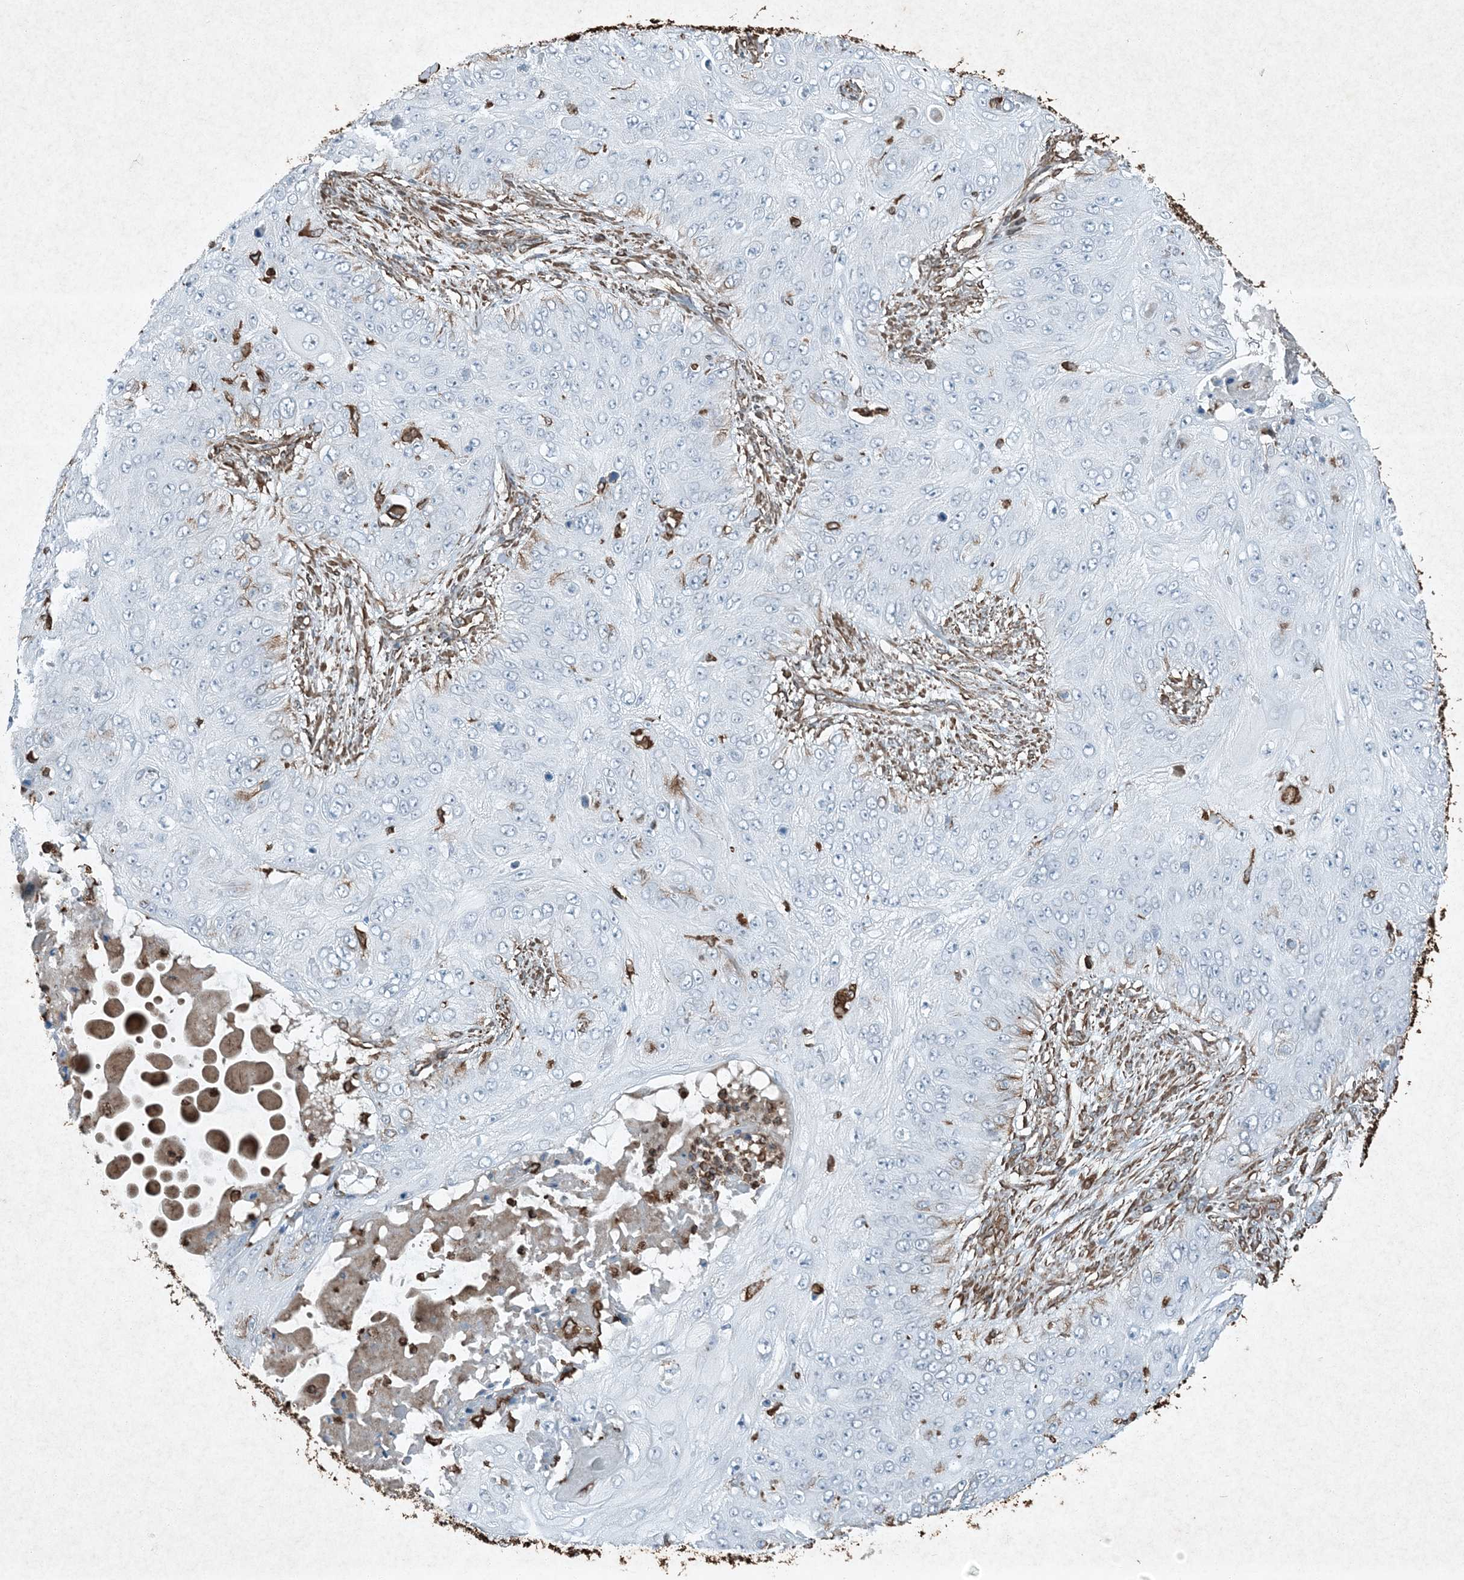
{"staining": {"intensity": "negative", "quantity": "none", "location": "none"}, "tissue": "skin cancer", "cell_type": "Tumor cells", "image_type": "cancer", "snomed": [{"axis": "morphology", "description": "Squamous cell carcinoma, NOS"}, {"axis": "topography", "description": "Skin"}], "caption": "Image shows no significant protein staining in tumor cells of skin squamous cell carcinoma. (Brightfield microscopy of DAB immunohistochemistry (IHC) at high magnification).", "gene": "RYK", "patient": {"sex": "female", "age": 80}}